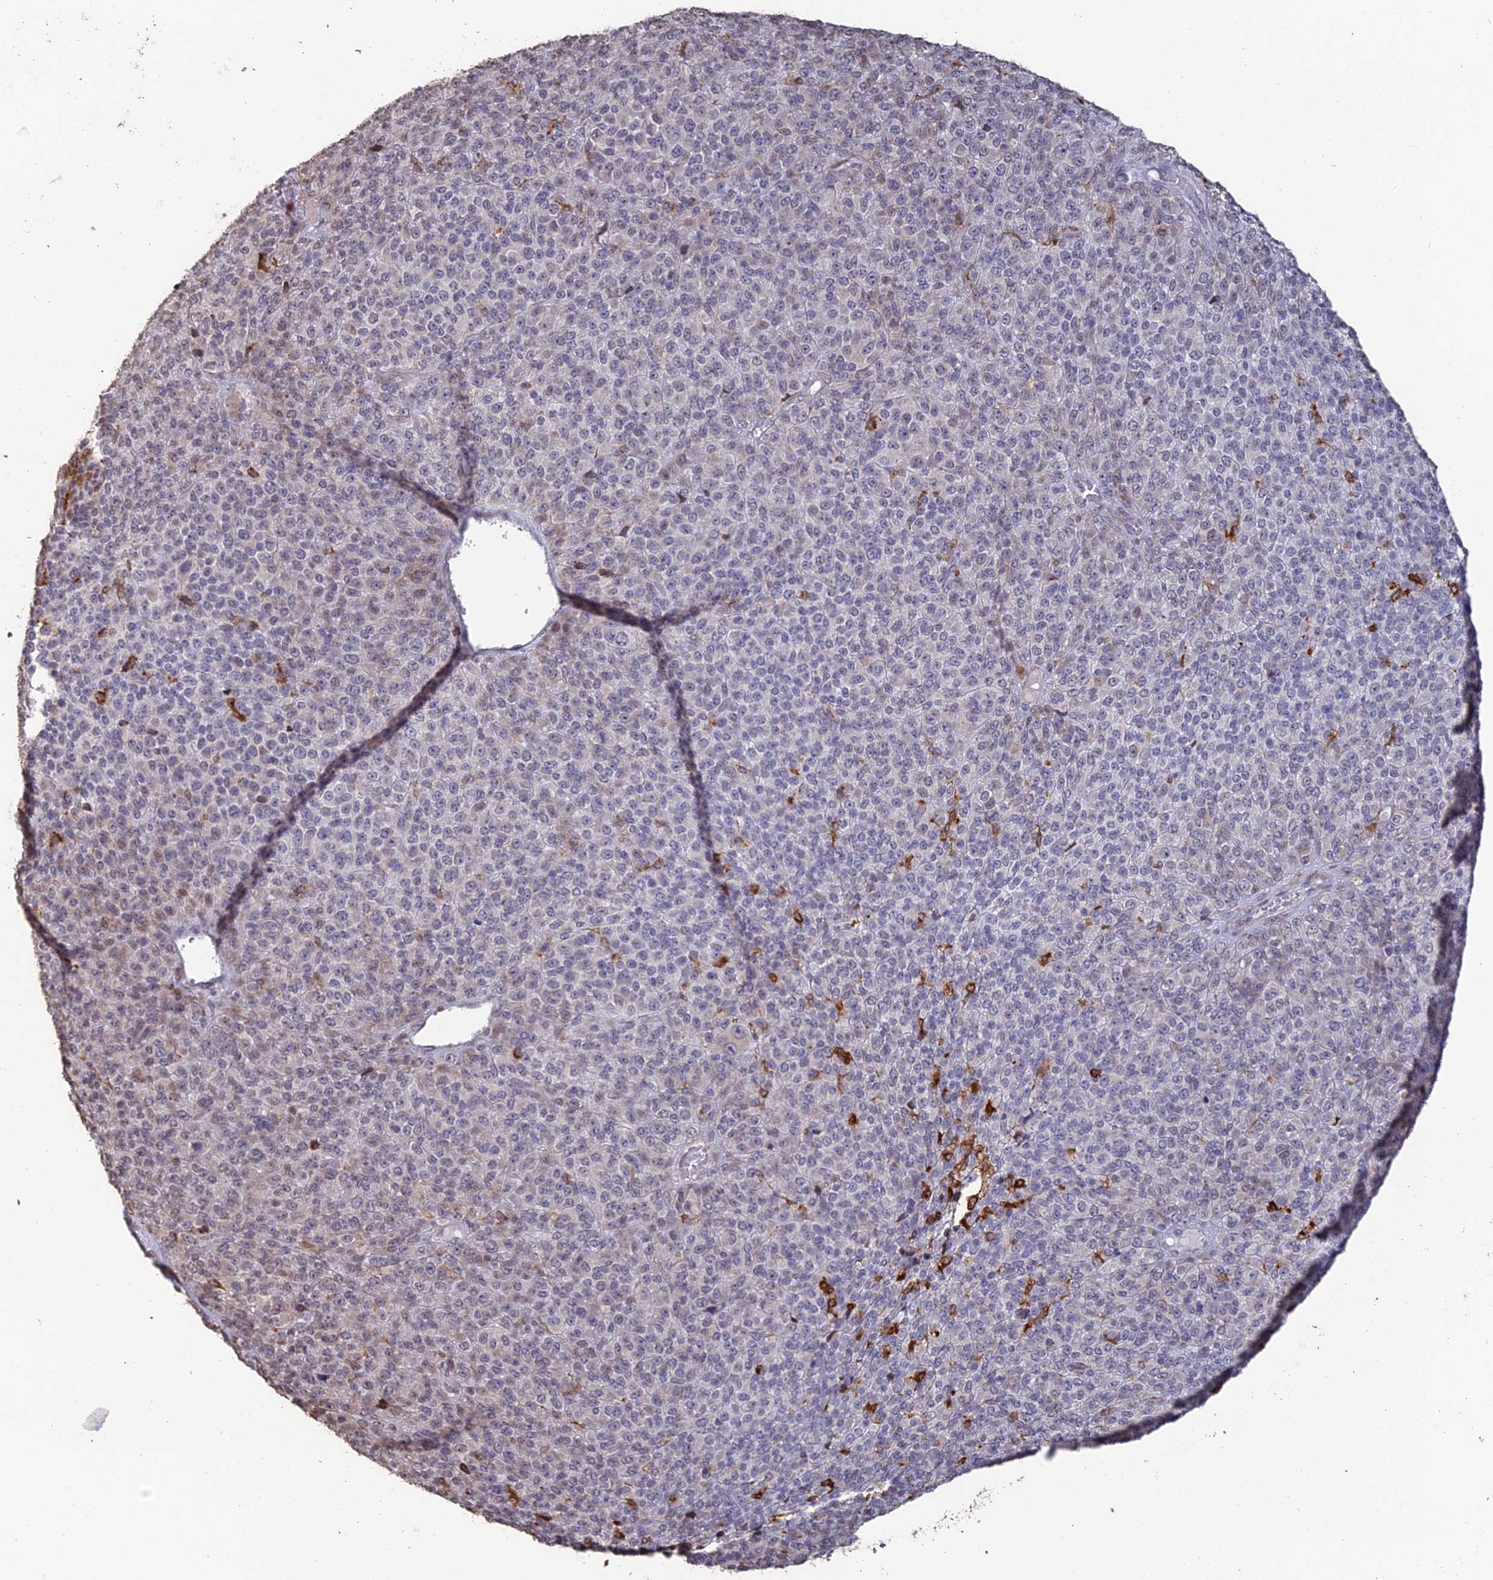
{"staining": {"intensity": "negative", "quantity": "none", "location": "none"}, "tissue": "melanoma", "cell_type": "Tumor cells", "image_type": "cancer", "snomed": [{"axis": "morphology", "description": "Malignant melanoma, Metastatic site"}, {"axis": "topography", "description": "Brain"}], "caption": "A high-resolution image shows IHC staining of melanoma, which exhibits no significant positivity in tumor cells.", "gene": "APOBR", "patient": {"sex": "female", "age": 56}}